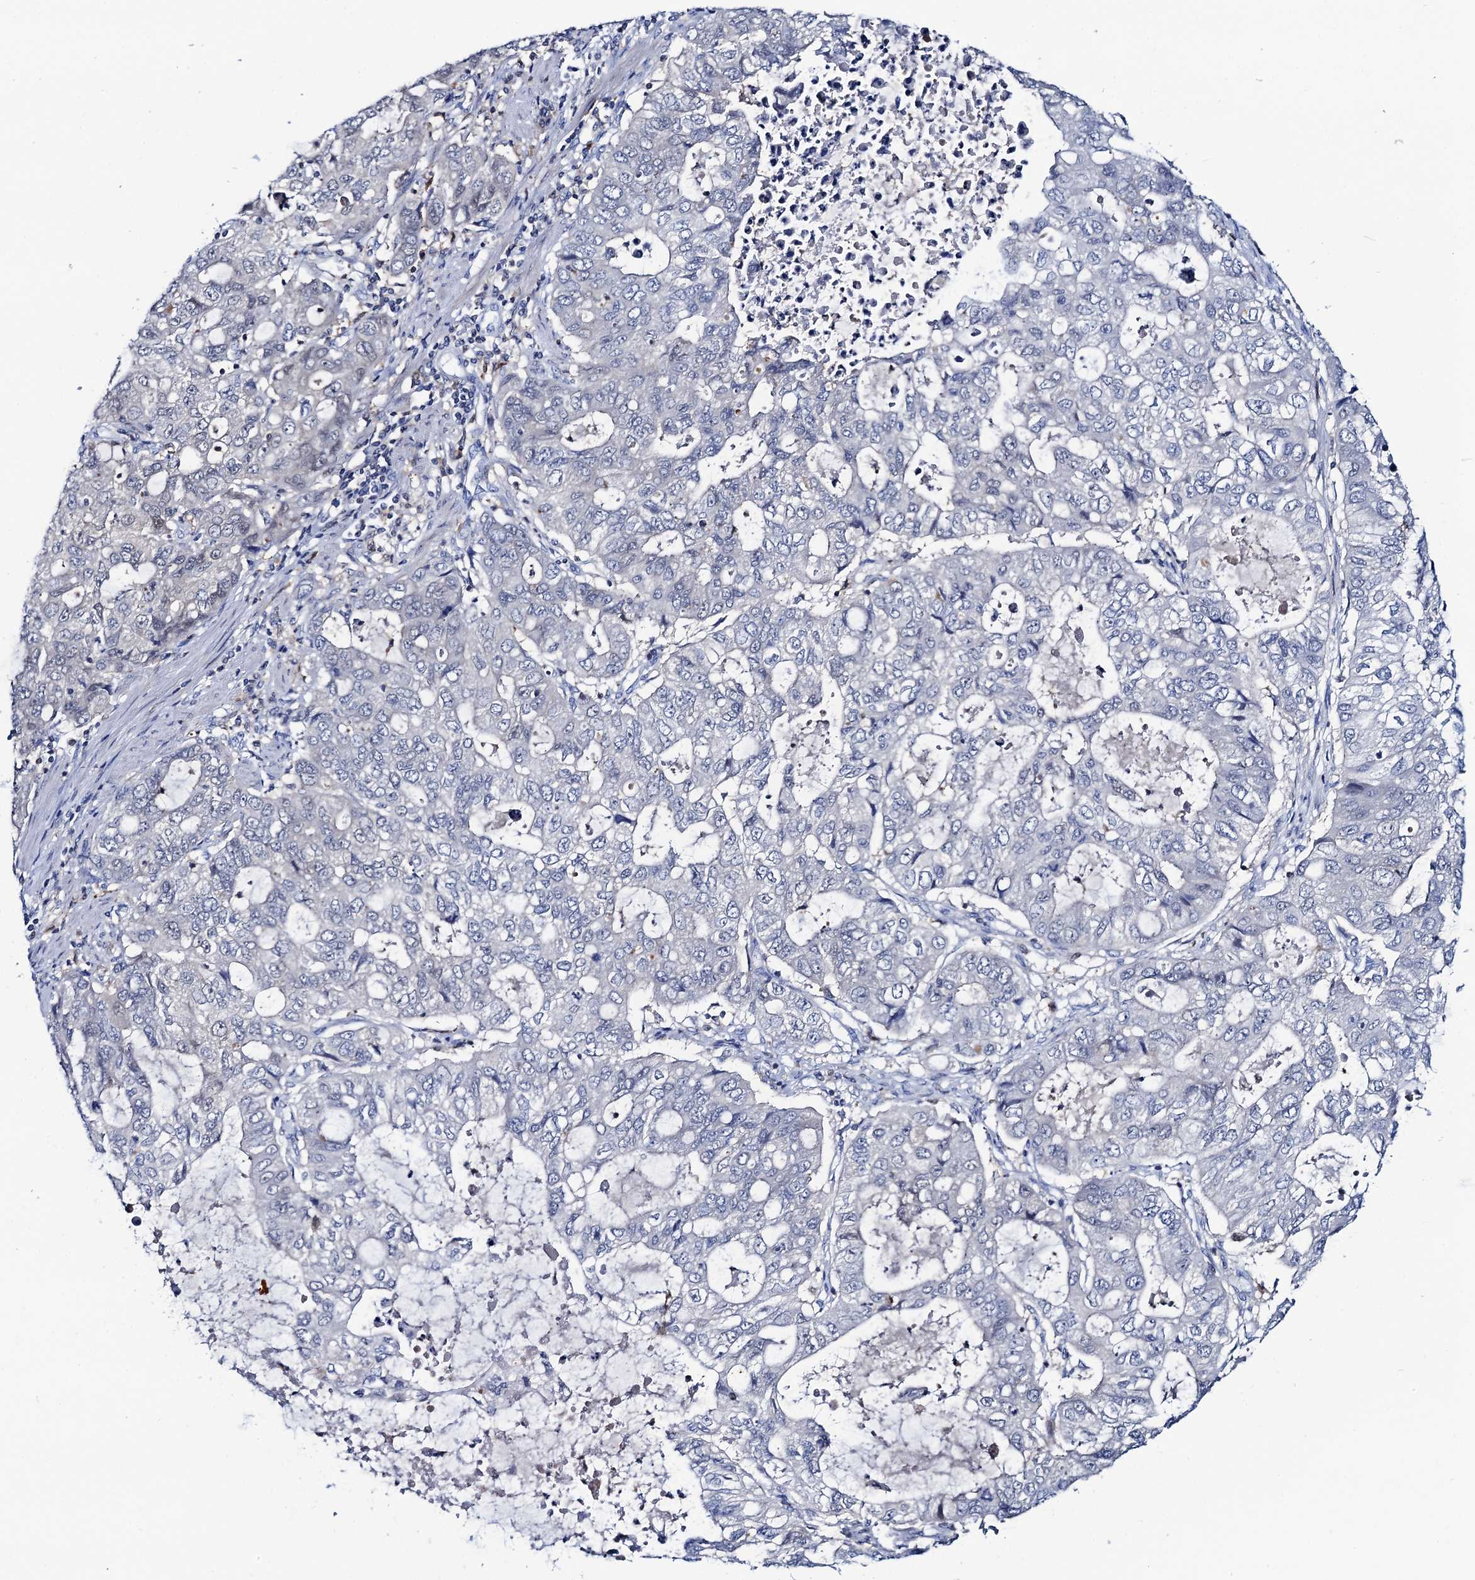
{"staining": {"intensity": "negative", "quantity": "none", "location": "none"}, "tissue": "stomach cancer", "cell_type": "Tumor cells", "image_type": "cancer", "snomed": [{"axis": "morphology", "description": "Adenocarcinoma, NOS"}, {"axis": "topography", "description": "Stomach, upper"}], "caption": "Immunohistochemistry histopathology image of neoplastic tissue: stomach cancer (adenocarcinoma) stained with DAB exhibits no significant protein expression in tumor cells.", "gene": "FAH", "patient": {"sex": "female", "age": 52}}